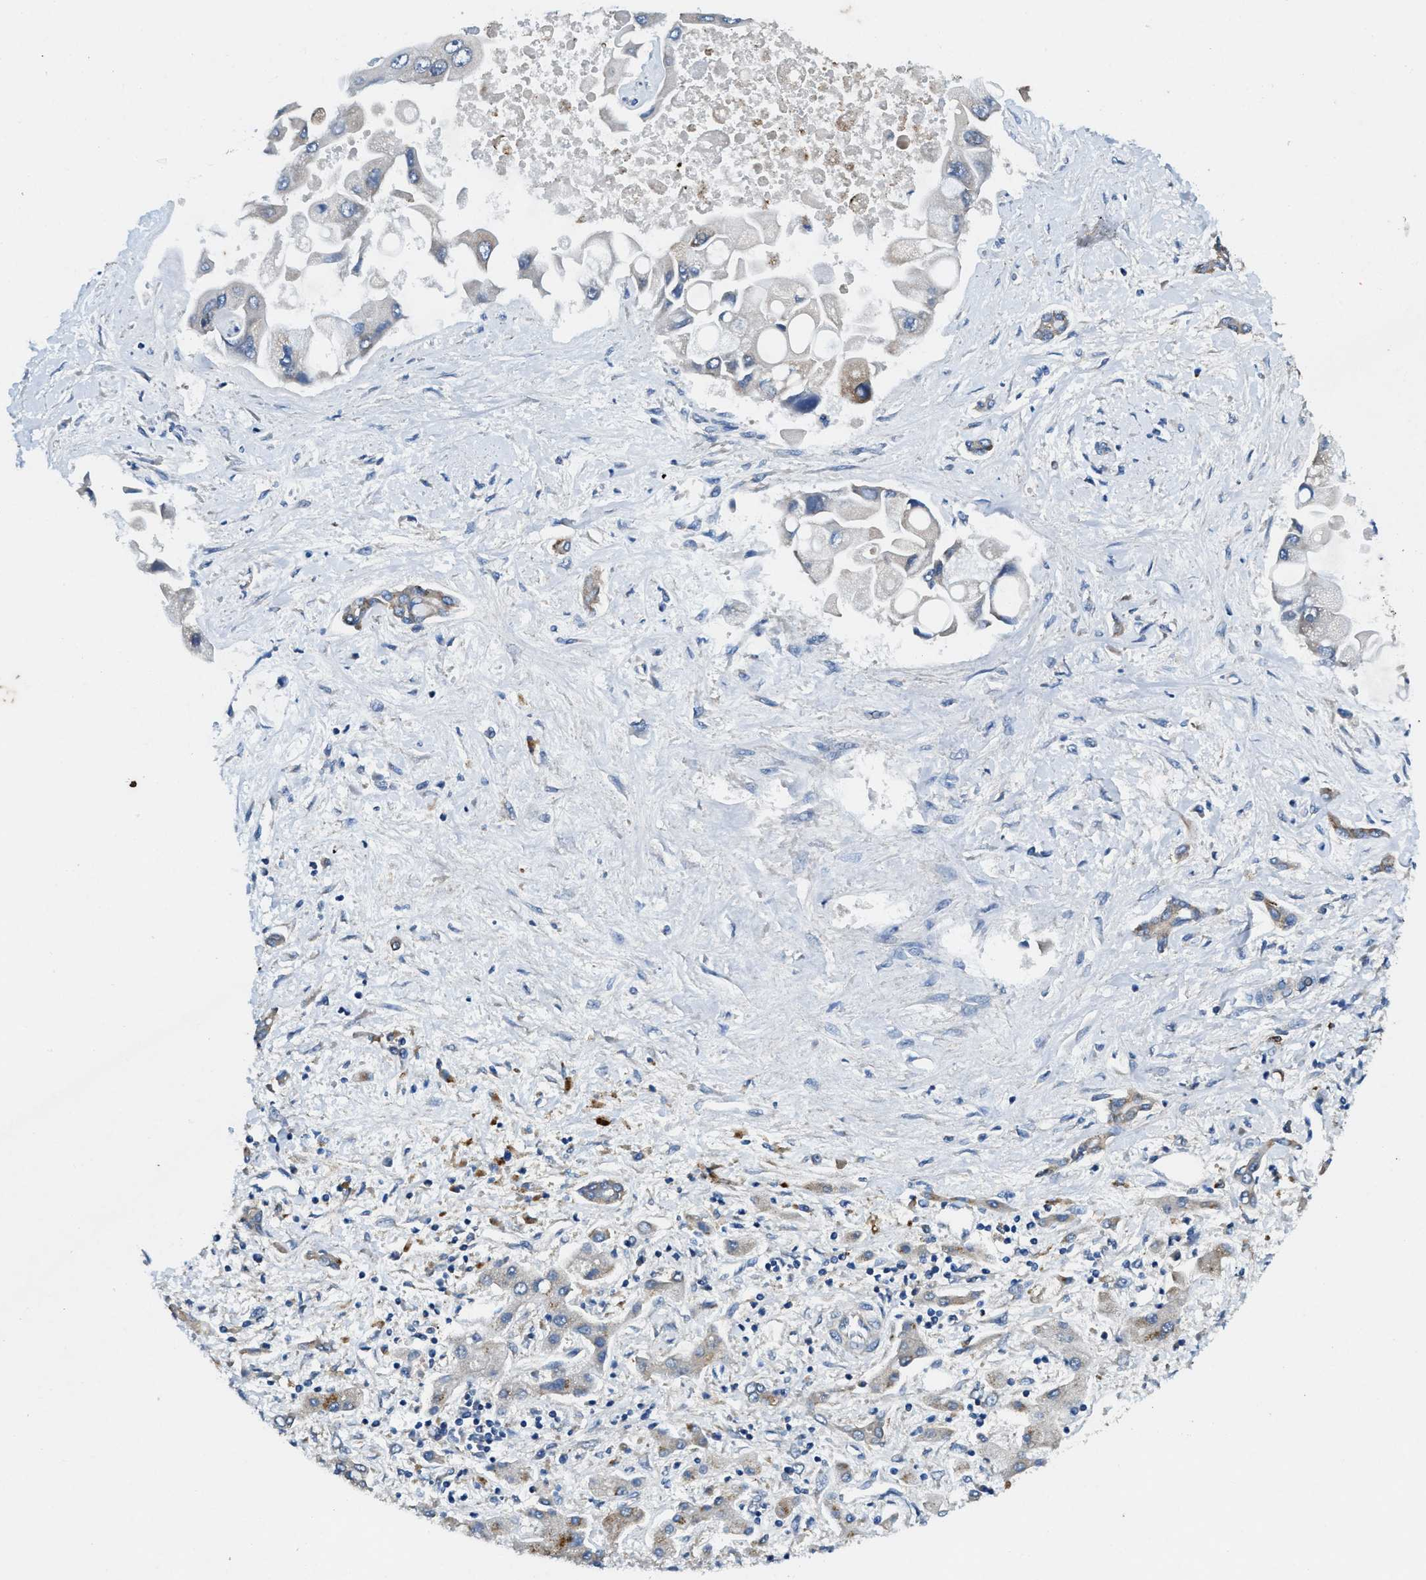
{"staining": {"intensity": "moderate", "quantity": "<25%", "location": "cytoplasmic/membranous"}, "tissue": "liver cancer", "cell_type": "Tumor cells", "image_type": "cancer", "snomed": [{"axis": "morphology", "description": "Cholangiocarcinoma"}, {"axis": "topography", "description": "Liver"}], "caption": "Immunohistochemistry (IHC) photomicrograph of neoplastic tissue: human liver cancer stained using immunohistochemistry shows low levels of moderate protein expression localized specifically in the cytoplasmic/membranous of tumor cells, appearing as a cytoplasmic/membranous brown color.", "gene": "CDK15", "patient": {"sex": "male", "age": 50}}